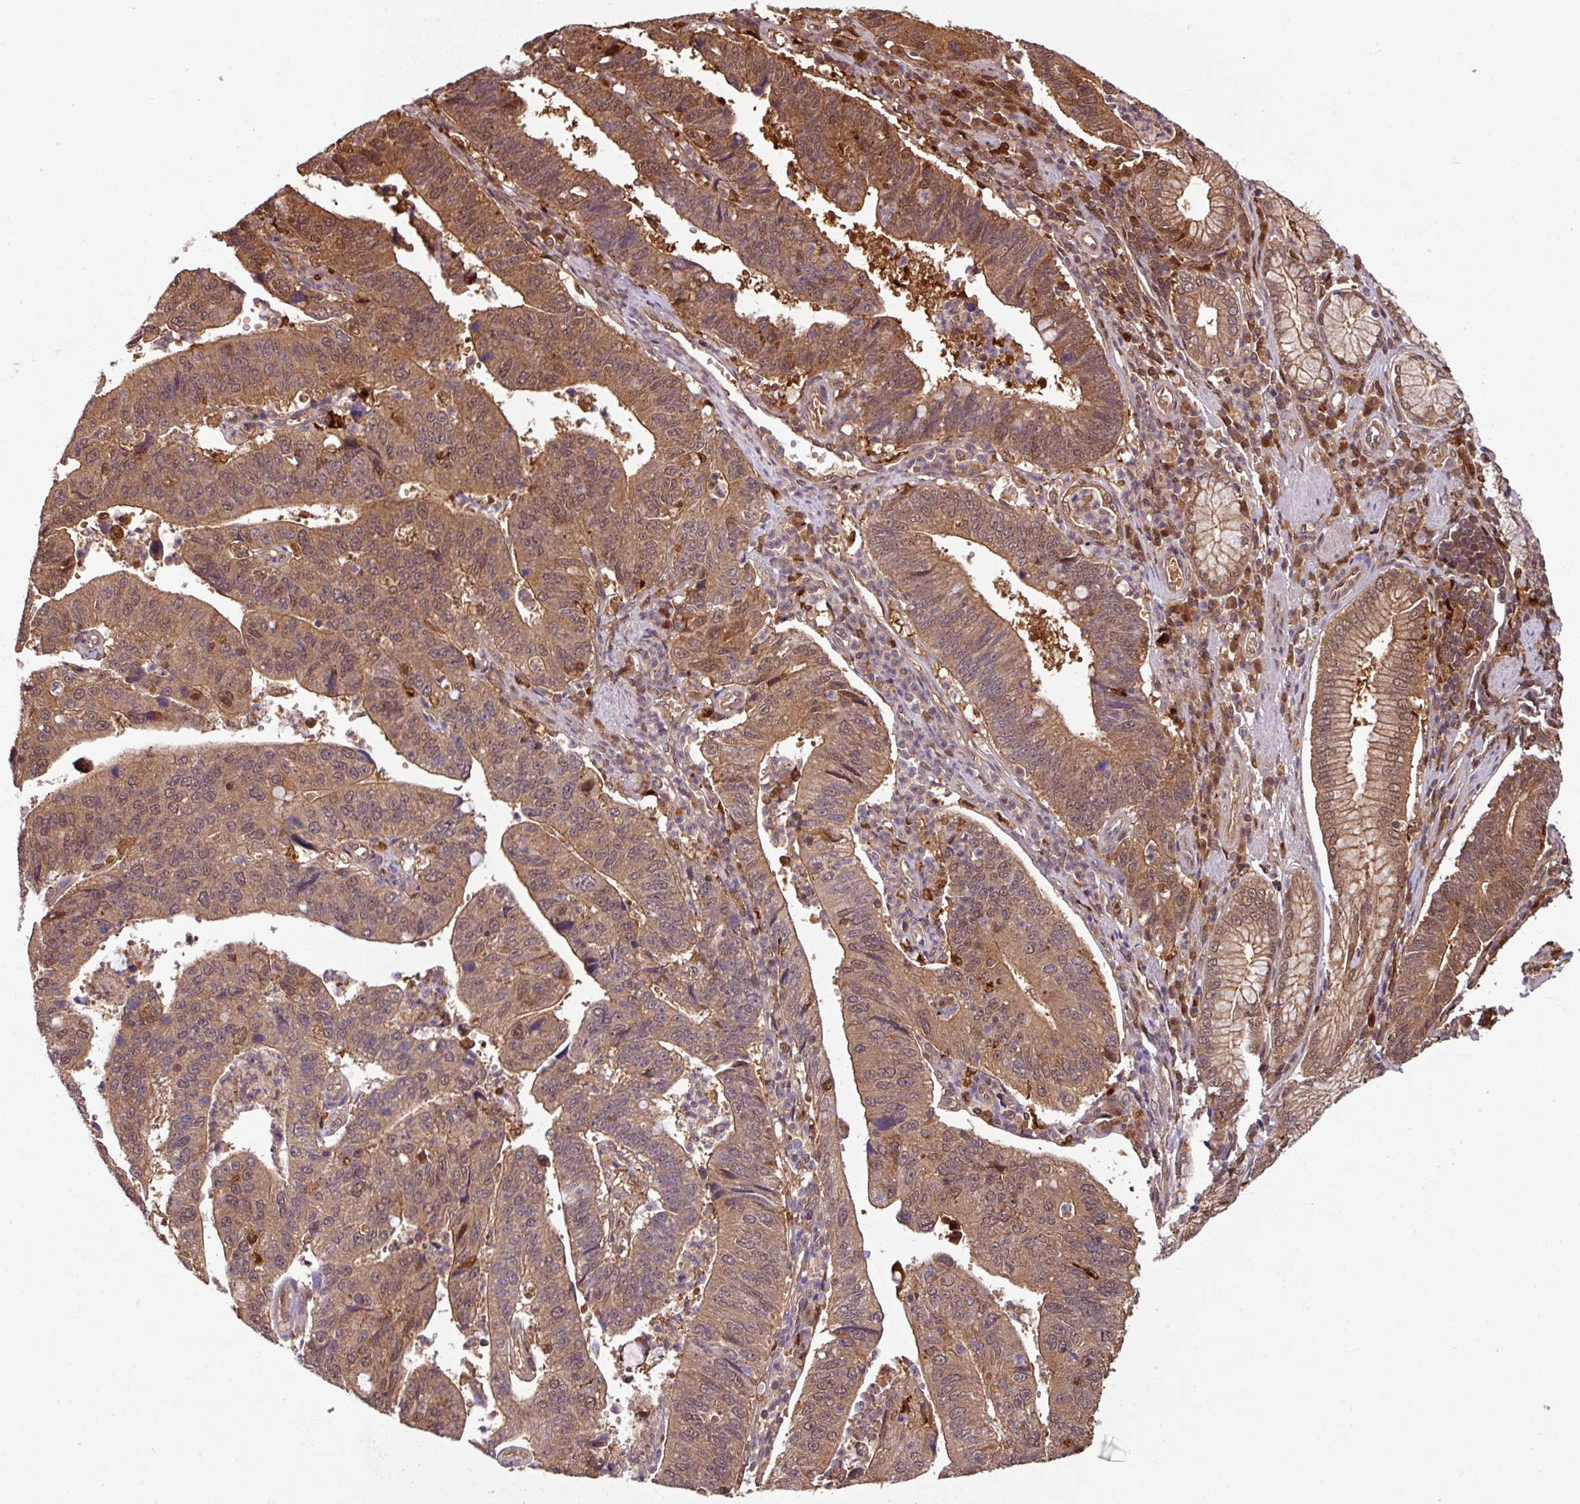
{"staining": {"intensity": "moderate", "quantity": ">75%", "location": "cytoplasmic/membranous,nuclear"}, "tissue": "stomach cancer", "cell_type": "Tumor cells", "image_type": "cancer", "snomed": [{"axis": "morphology", "description": "Adenocarcinoma, NOS"}, {"axis": "topography", "description": "Stomach"}], "caption": "A micrograph showing moderate cytoplasmic/membranous and nuclear positivity in approximately >75% of tumor cells in stomach adenocarcinoma, as visualized by brown immunohistochemical staining.", "gene": "KCTD11", "patient": {"sex": "male", "age": 59}}